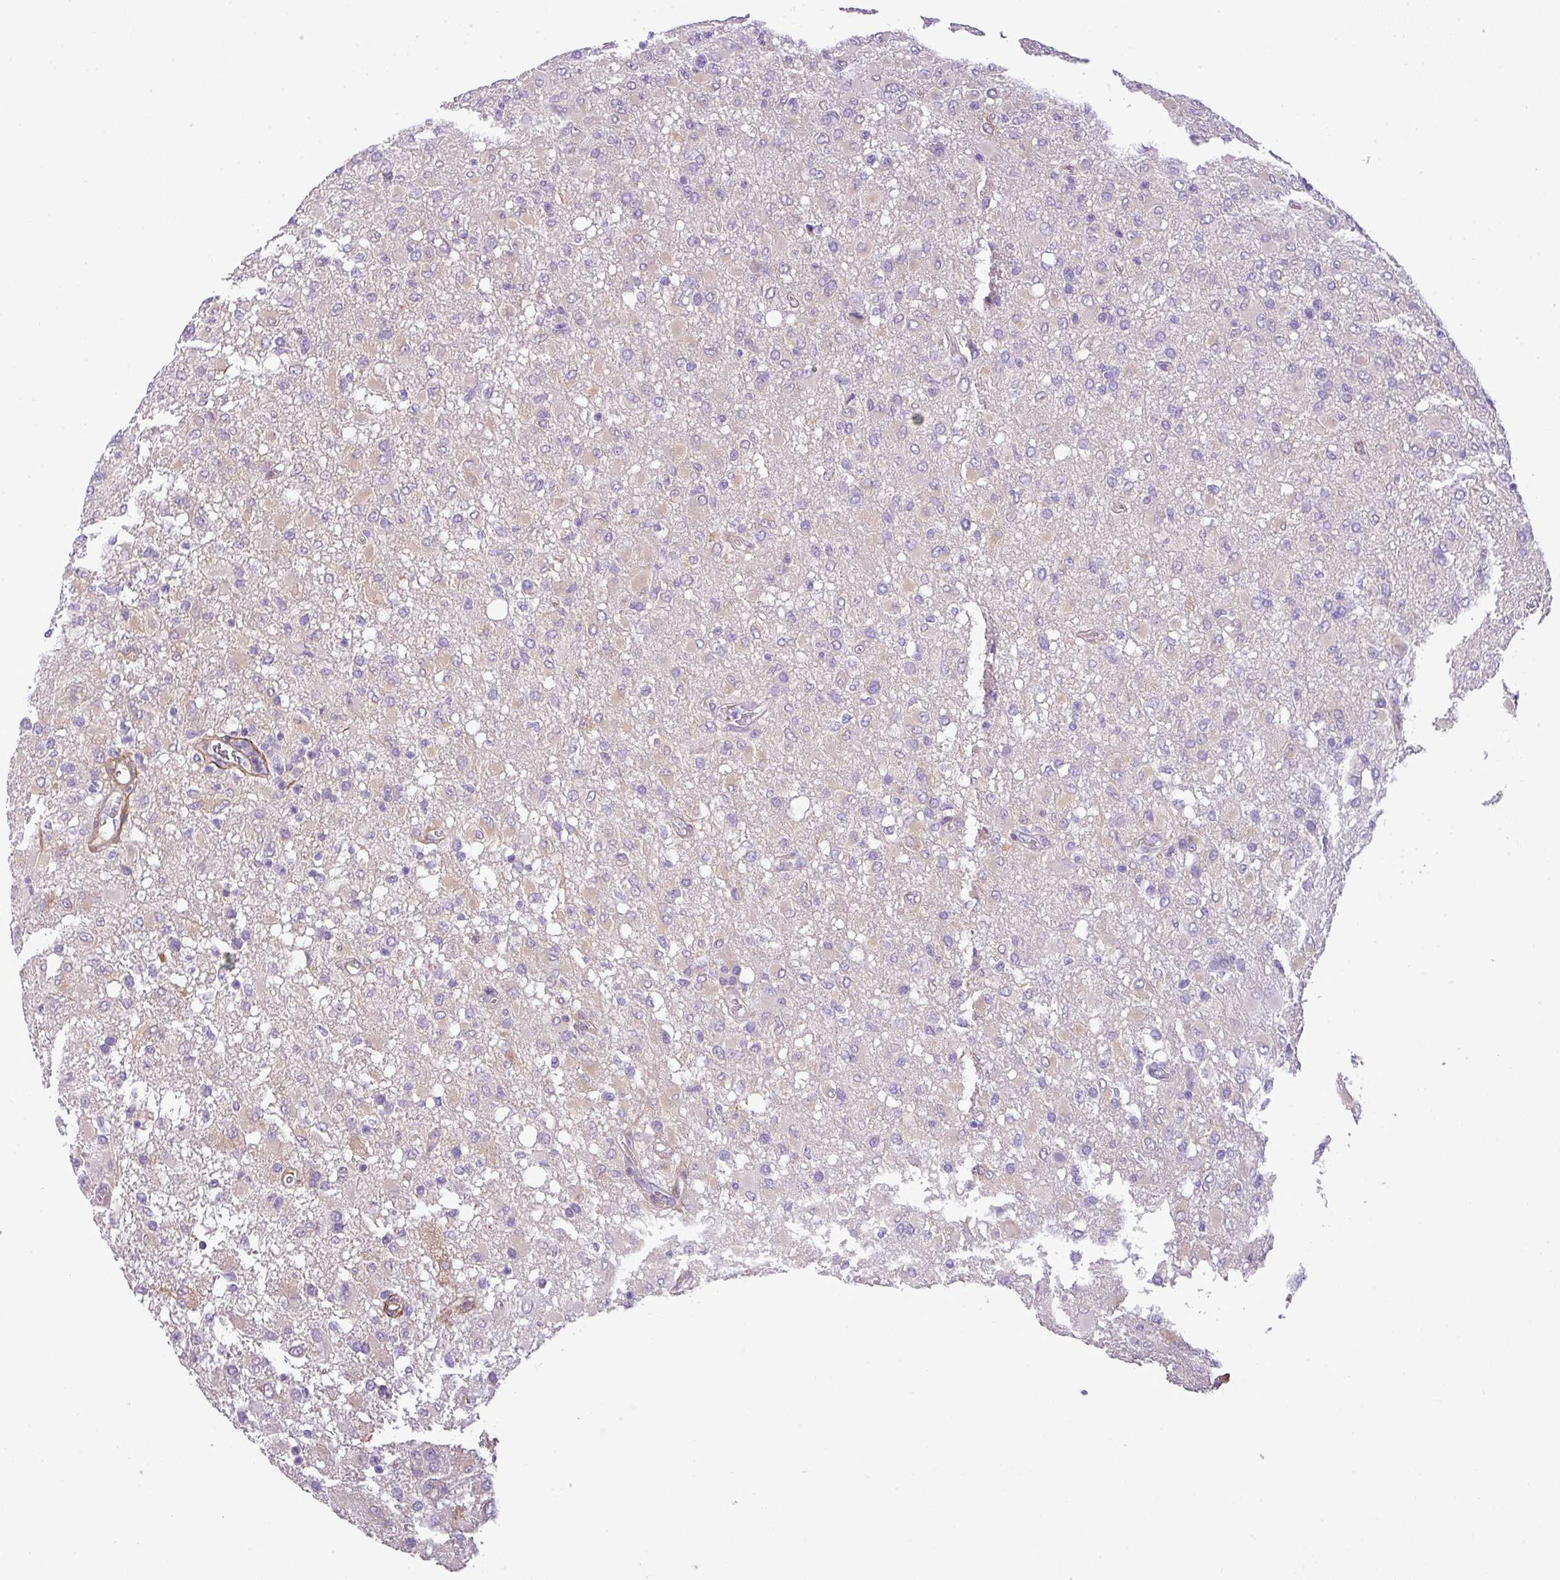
{"staining": {"intensity": "negative", "quantity": "none", "location": "none"}, "tissue": "glioma", "cell_type": "Tumor cells", "image_type": "cancer", "snomed": [{"axis": "morphology", "description": "Glioma, malignant, High grade"}, {"axis": "topography", "description": "Brain"}], "caption": "DAB immunohistochemical staining of human high-grade glioma (malignant) shows no significant staining in tumor cells.", "gene": "PARD6G", "patient": {"sex": "female", "age": 57}}